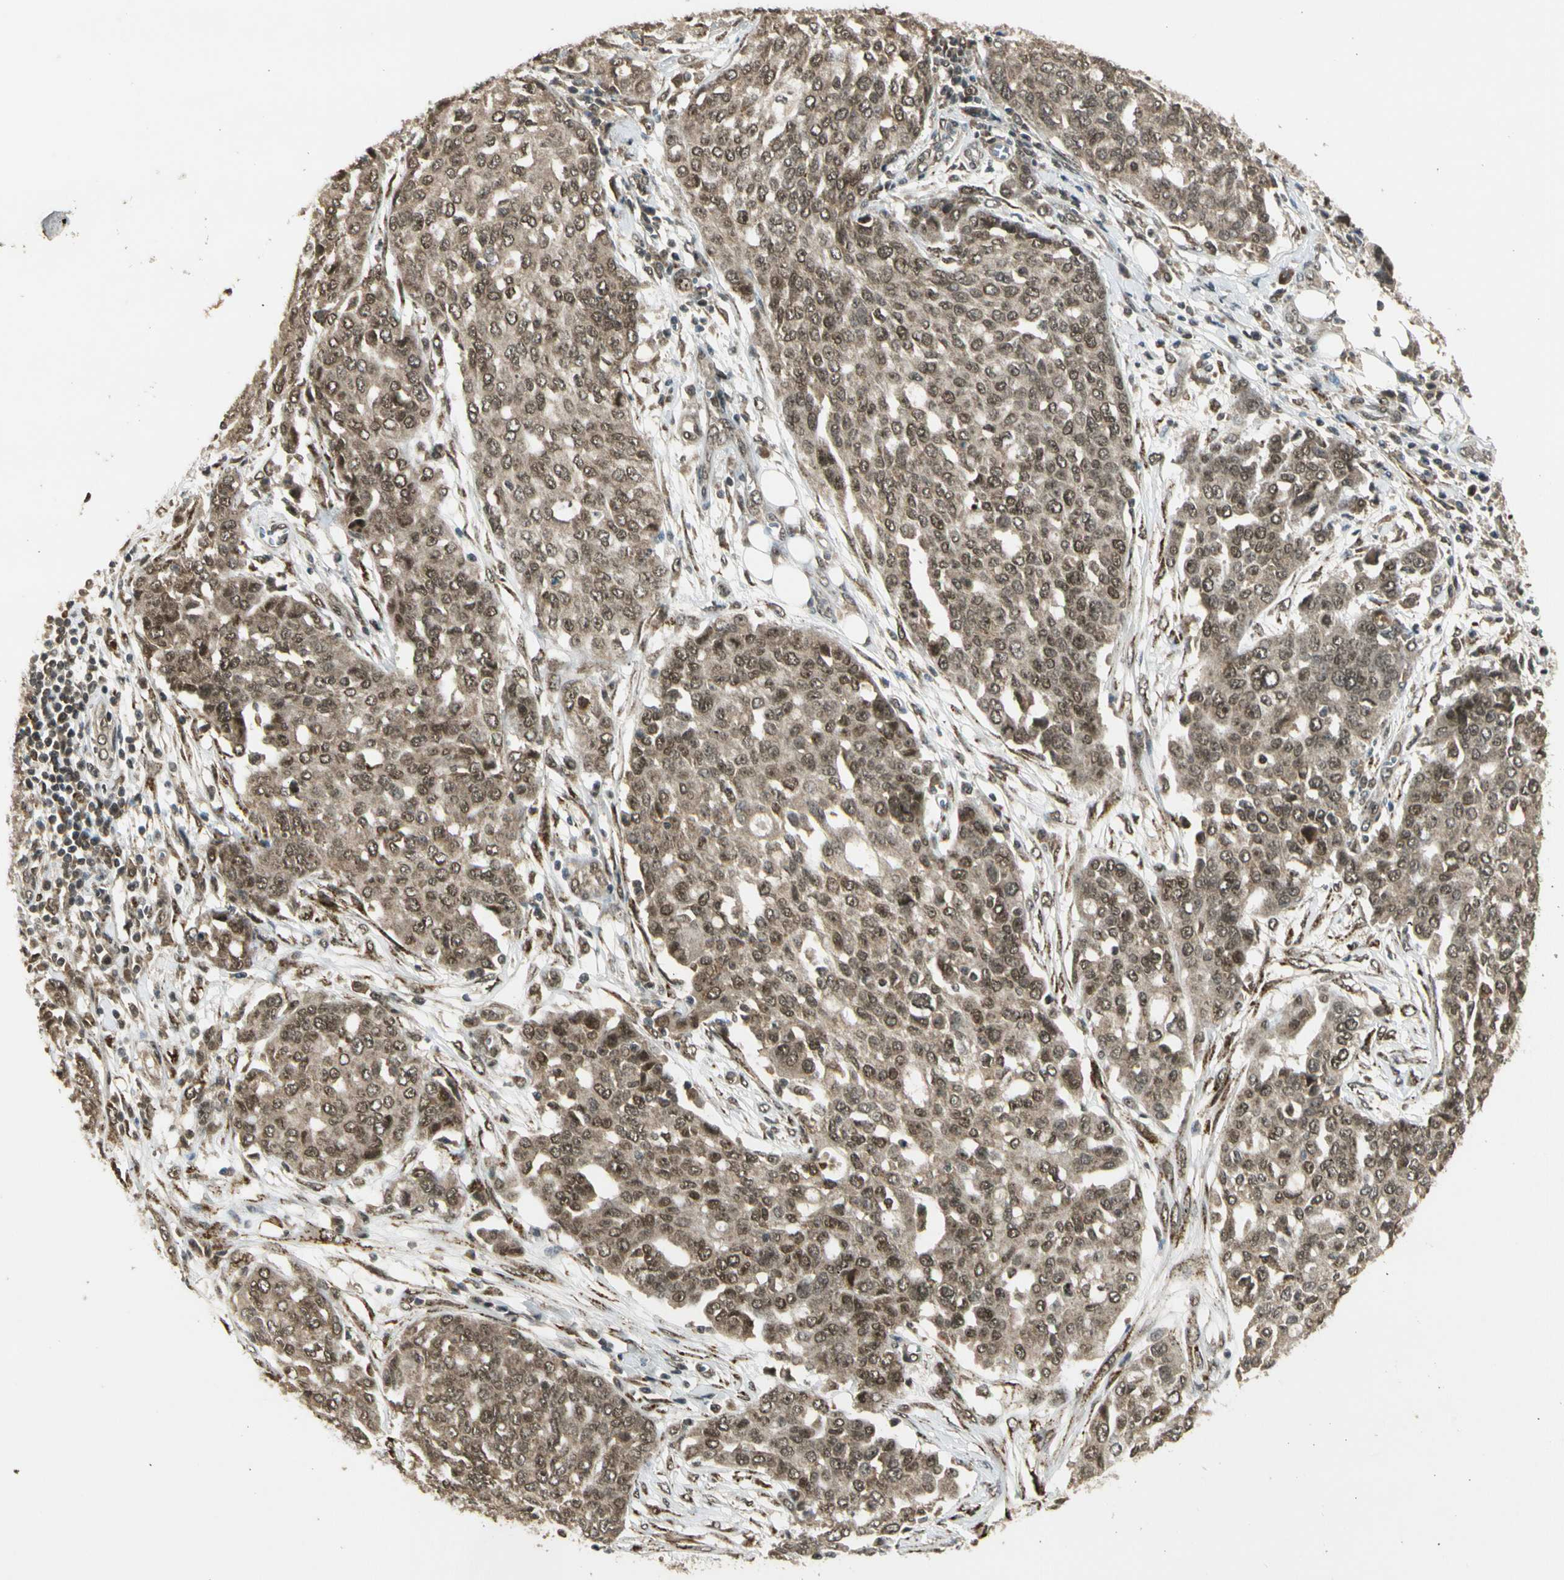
{"staining": {"intensity": "moderate", "quantity": ">75%", "location": "cytoplasmic/membranous,nuclear"}, "tissue": "ovarian cancer", "cell_type": "Tumor cells", "image_type": "cancer", "snomed": [{"axis": "morphology", "description": "Cystadenocarcinoma, serous, NOS"}, {"axis": "topography", "description": "Soft tissue"}, {"axis": "topography", "description": "Ovary"}], "caption": "There is medium levels of moderate cytoplasmic/membranous and nuclear positivity in tumor cells of ovarian cancer, as demonstrated by immunohistochemical staining (brown color).", "gene": "ZNF135", "patient": {"sex": "female", "age": 57}}